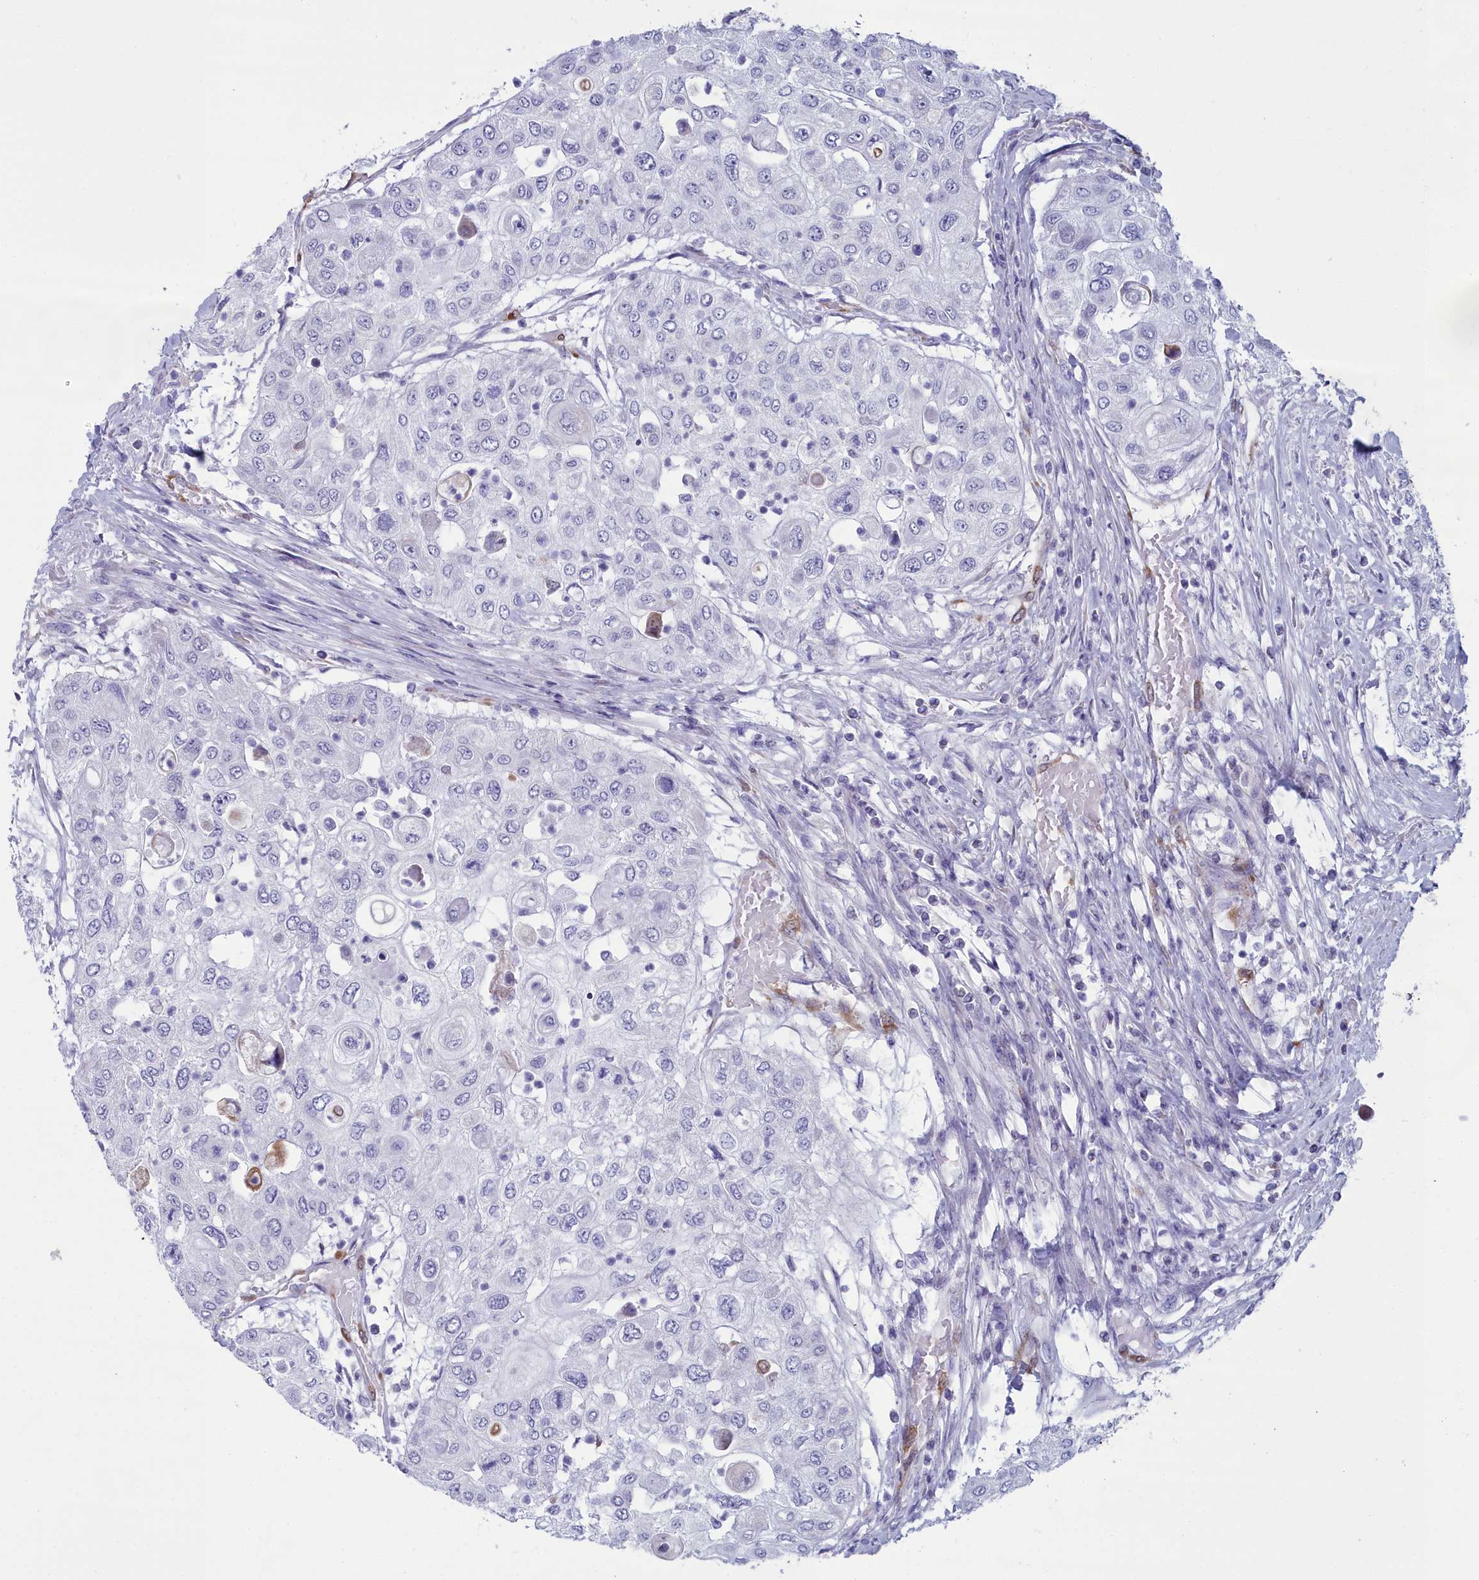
{"staining": {"intensity": "negative", "quantity": "none", "location": "none"}, "tissue": "urothelial cancer", "cell_type": "Tumor cells", "image_type": "cancer", "snomed": [{"axis": "morphology", "description": "Urothelial carcinoma, High grade"}, {"axis": "topography", "description": "Urinary bladder"}], "caption": "This is a image of immunohistochemistry staining of urothelial cancer, which shows no positivity in tumor cells.", "gene": "PPP1R14A", "patient": {"sex": "female", "age": 79}}